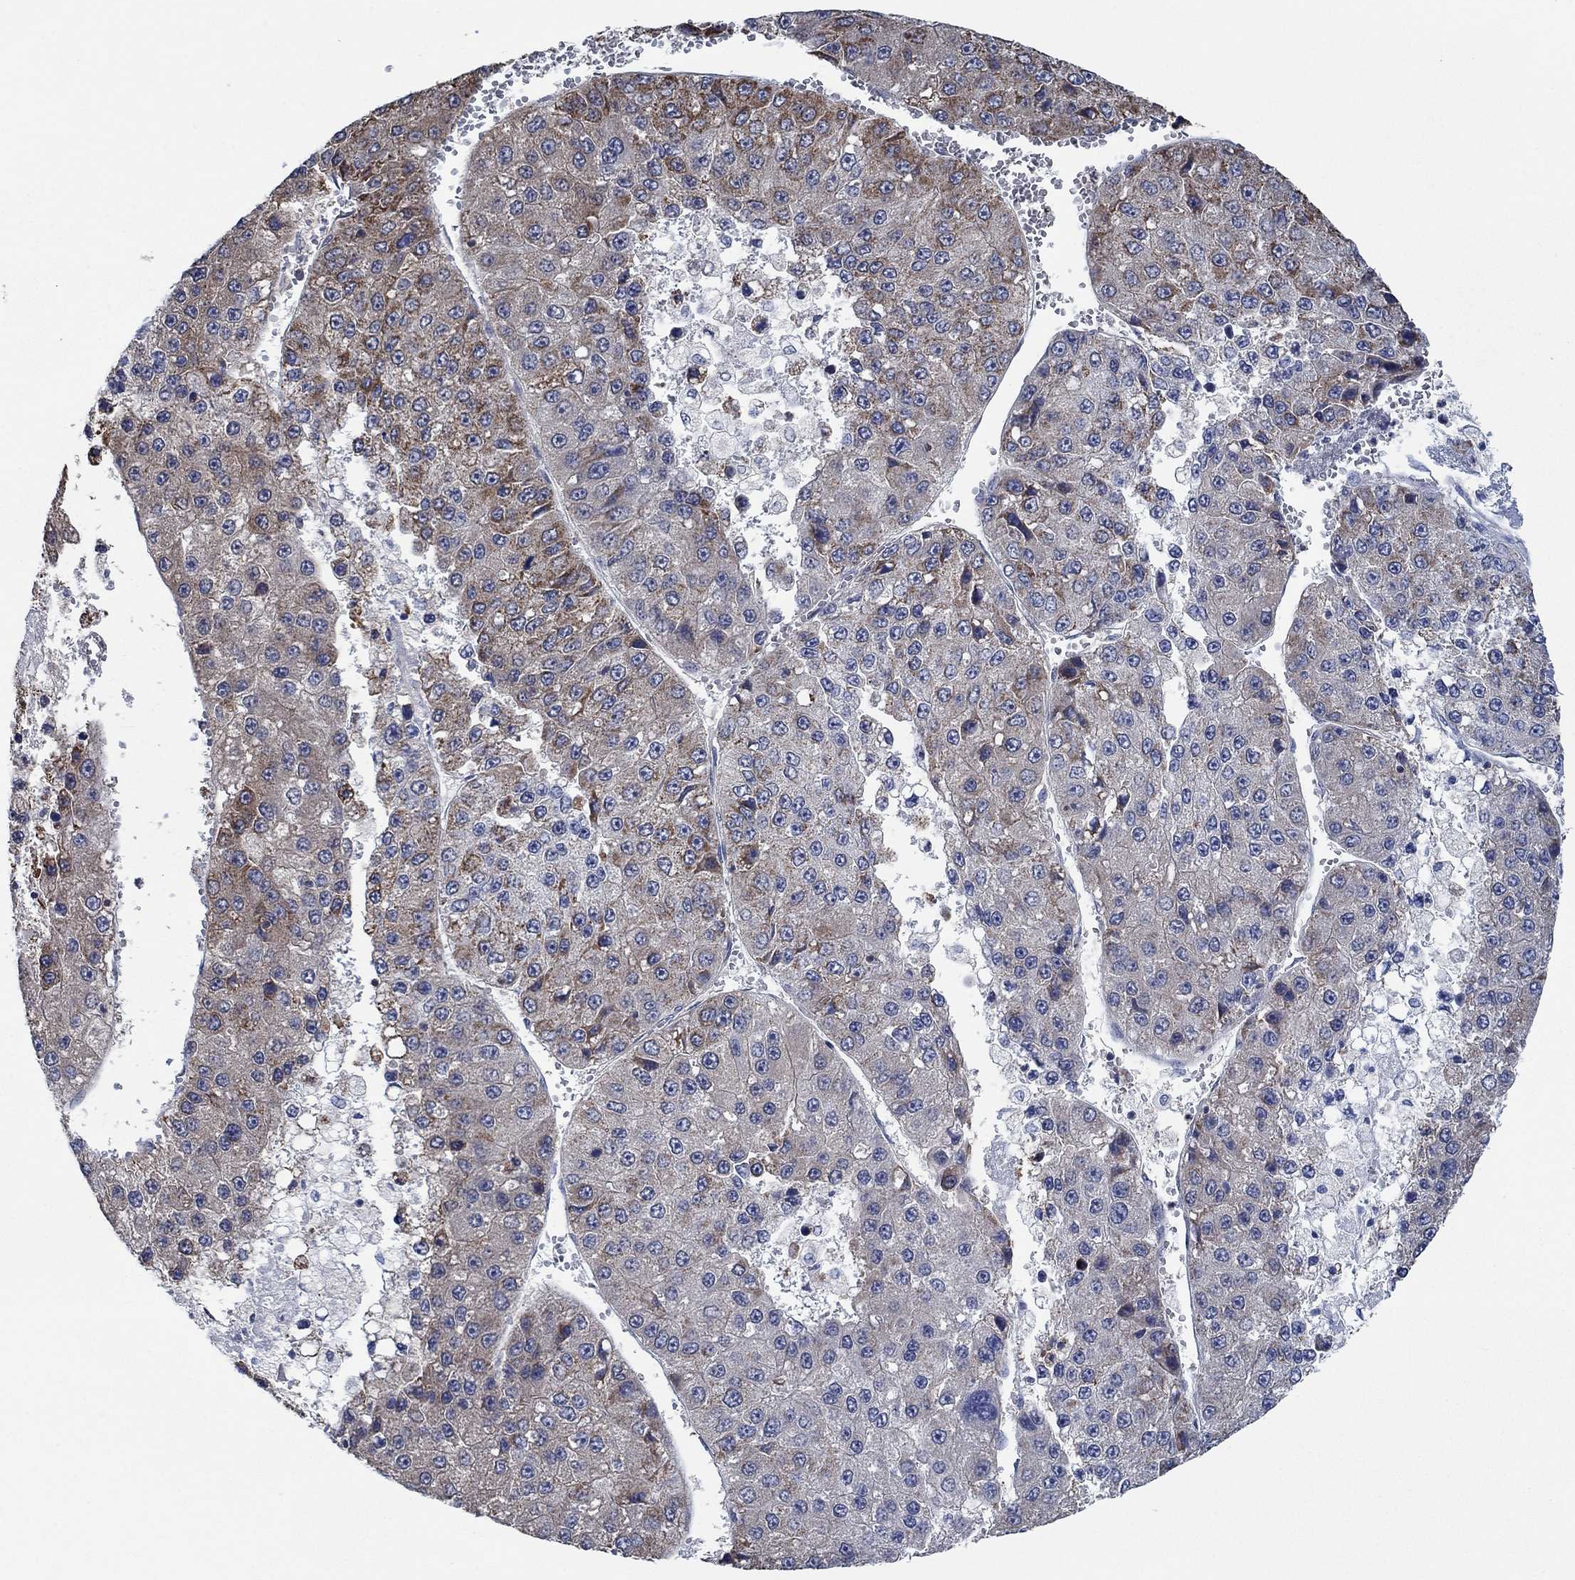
{"staining": {"intensity": "weak", "quantity": ">75%", "location": "cytoplasmic/membranous"}, "tissue": "liver cancer", "cell_type": "Tumor cells", "image_type": "cancer", "snomed": [{"axis": "morphology", "description": "Carcinoma, Hepatocellular, NOS"}, {"axis": "topography", "description": "Liver"}], "caption": "Liver cancer (hepatocellular carcinoma) stained with a protein marker displays weak staining in tumor cells.", "gene": "STXBP6", "patient": {"sex": "female", "age": 73}}